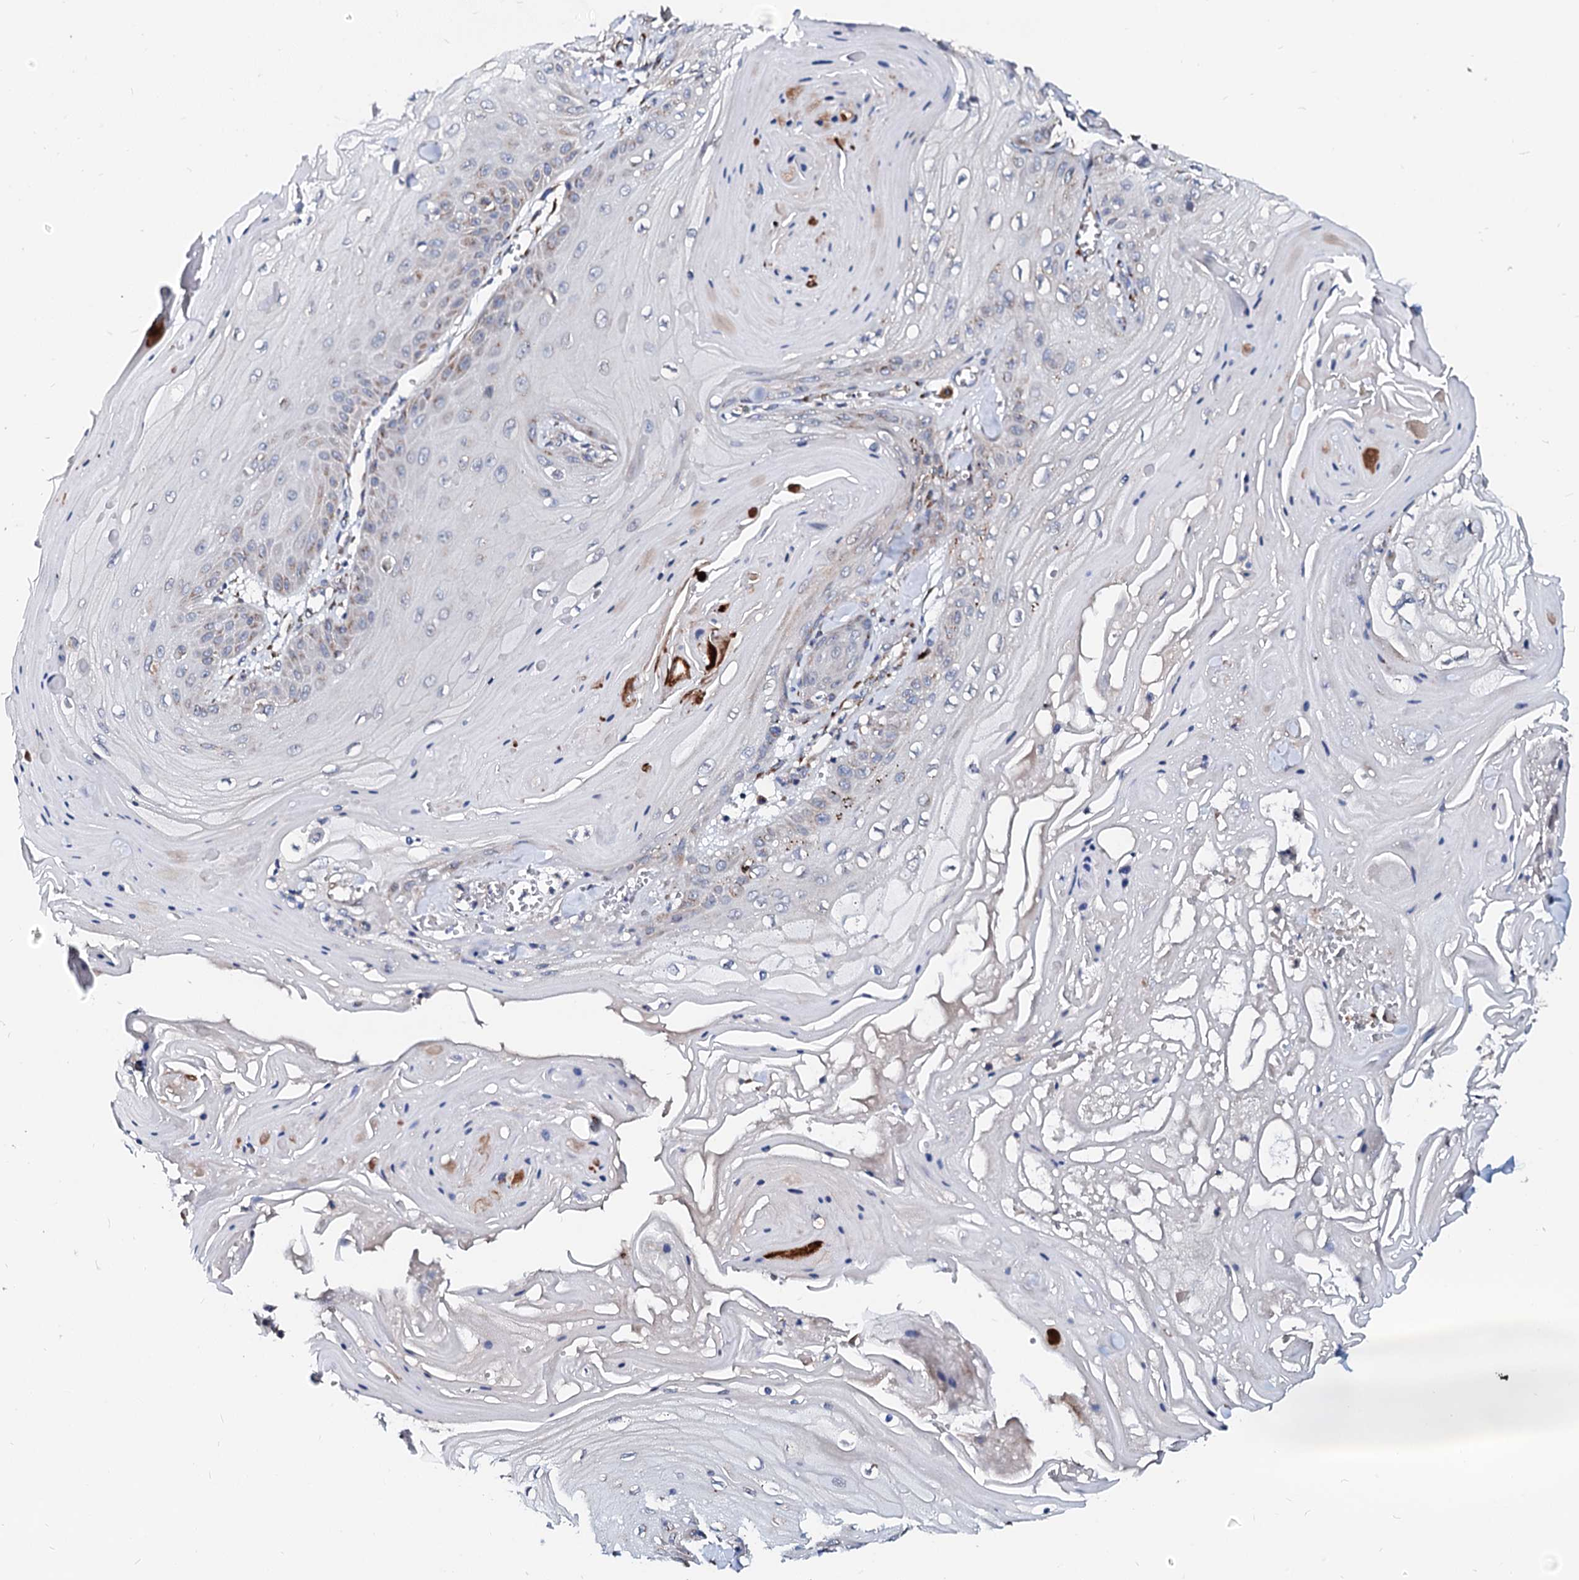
{"staining": {"intensity": "moderate", "quantity": "<25%", "location": "cytoplasmic/membranous"}, "tissue": "skin cancer", "cell_type": "Tumor cells", "image_type": "cancer", "snomed": [{"axis": "morphology", "description": "Squamous cell carcinoma, NOS"}, {"axis": "topography", "description": "Skin"}], "caption": "Human squamous cell carcinoma (skin) stained with a brown dye exhibits moderate cytoplasmic/membranous positive positivity in about <25% of tumor cells.", "gene": "LMAN1", "patient": {"sex": "male", "age": 74}}